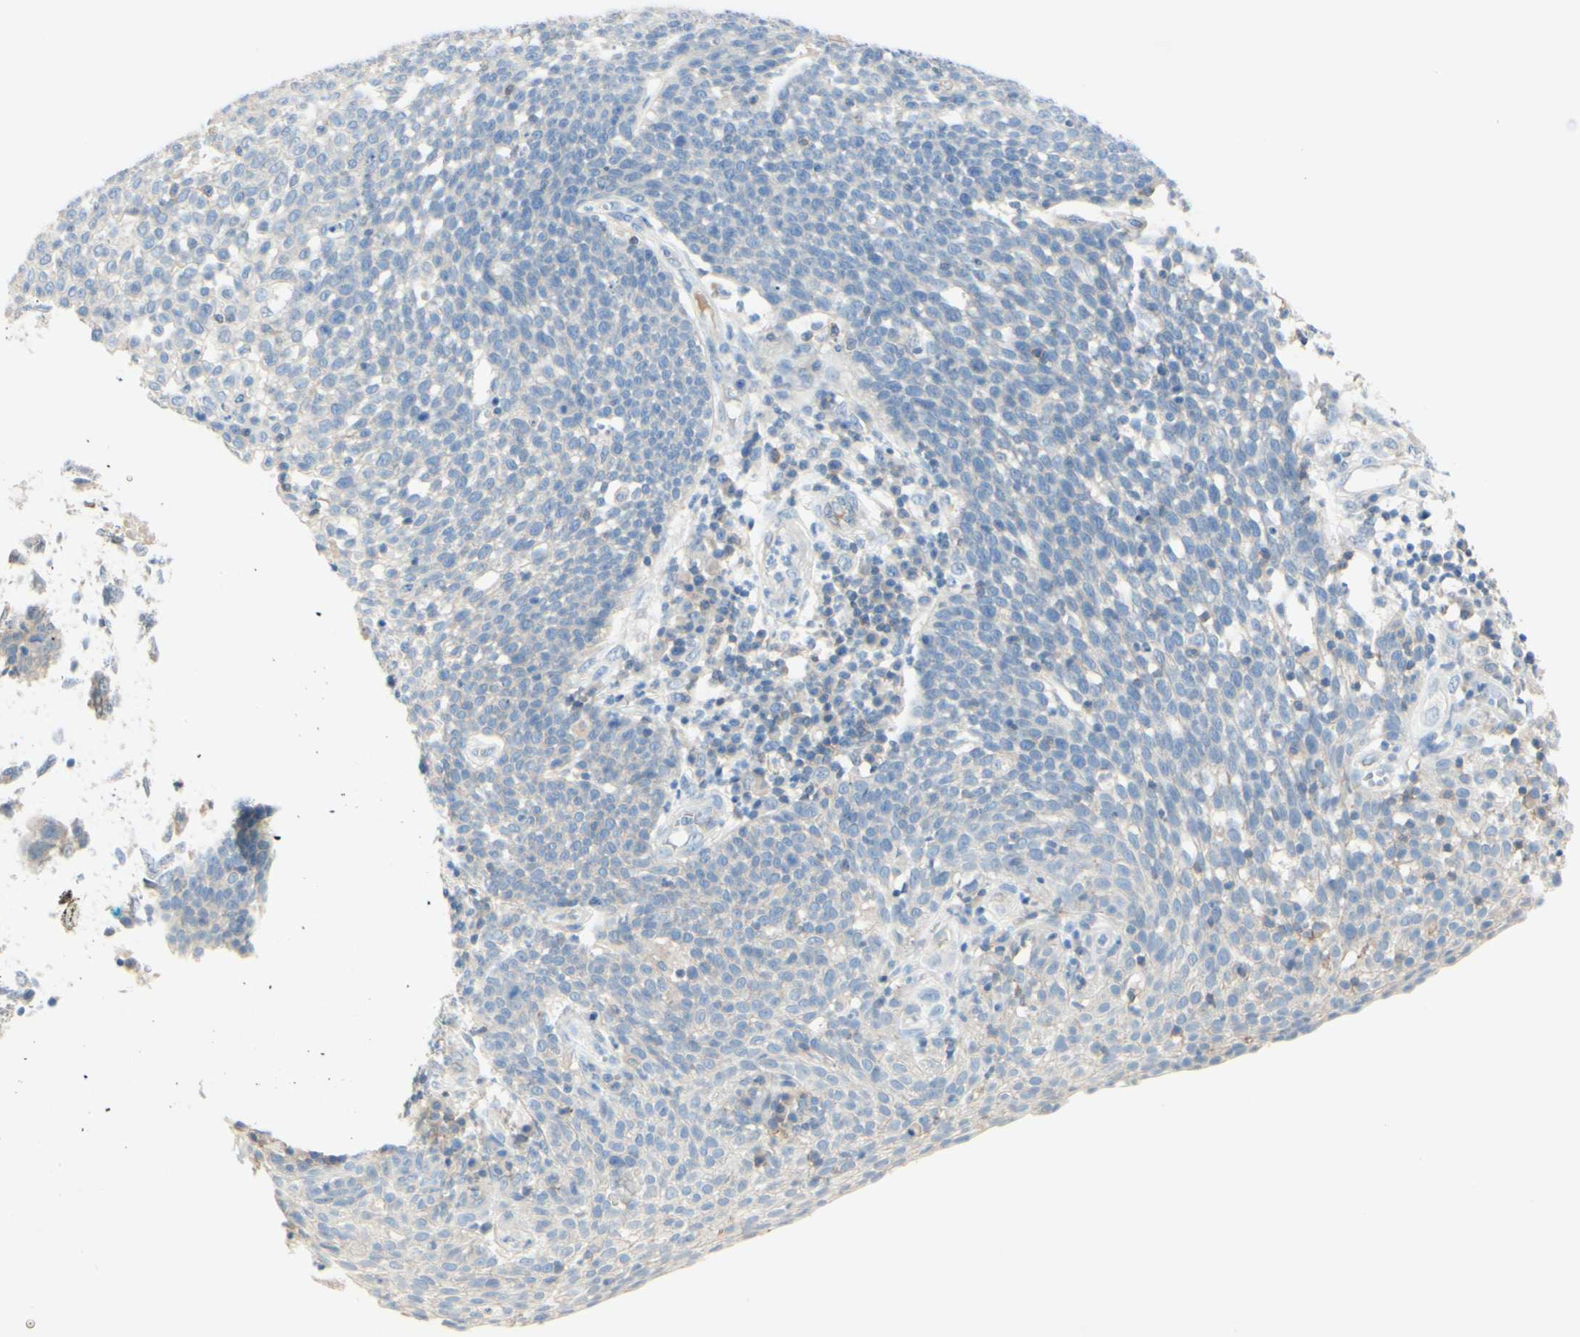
{"staining": {"intensity": "weak", "quantity": "<25%", "location": "cytoplasmic/membranous"}, "tissue": "cervical cancer", "cell_type": "Tumor cells", "image_type": "cancer", "snomed": [{"axis": "morphology", "description": "Squamous cell carcinoma, NOS"}, {"axis": "topography", "description": "Cervix"}], "caption": "DAB (3,3'-diaminobenzidine) immunohistochemical staining of human cervical cancer (squamous cell carcinoma) demonstrates no significant expression in tumor cells.", "gene": "MTM1", "patient": {"sex": "female", "age": 34}}